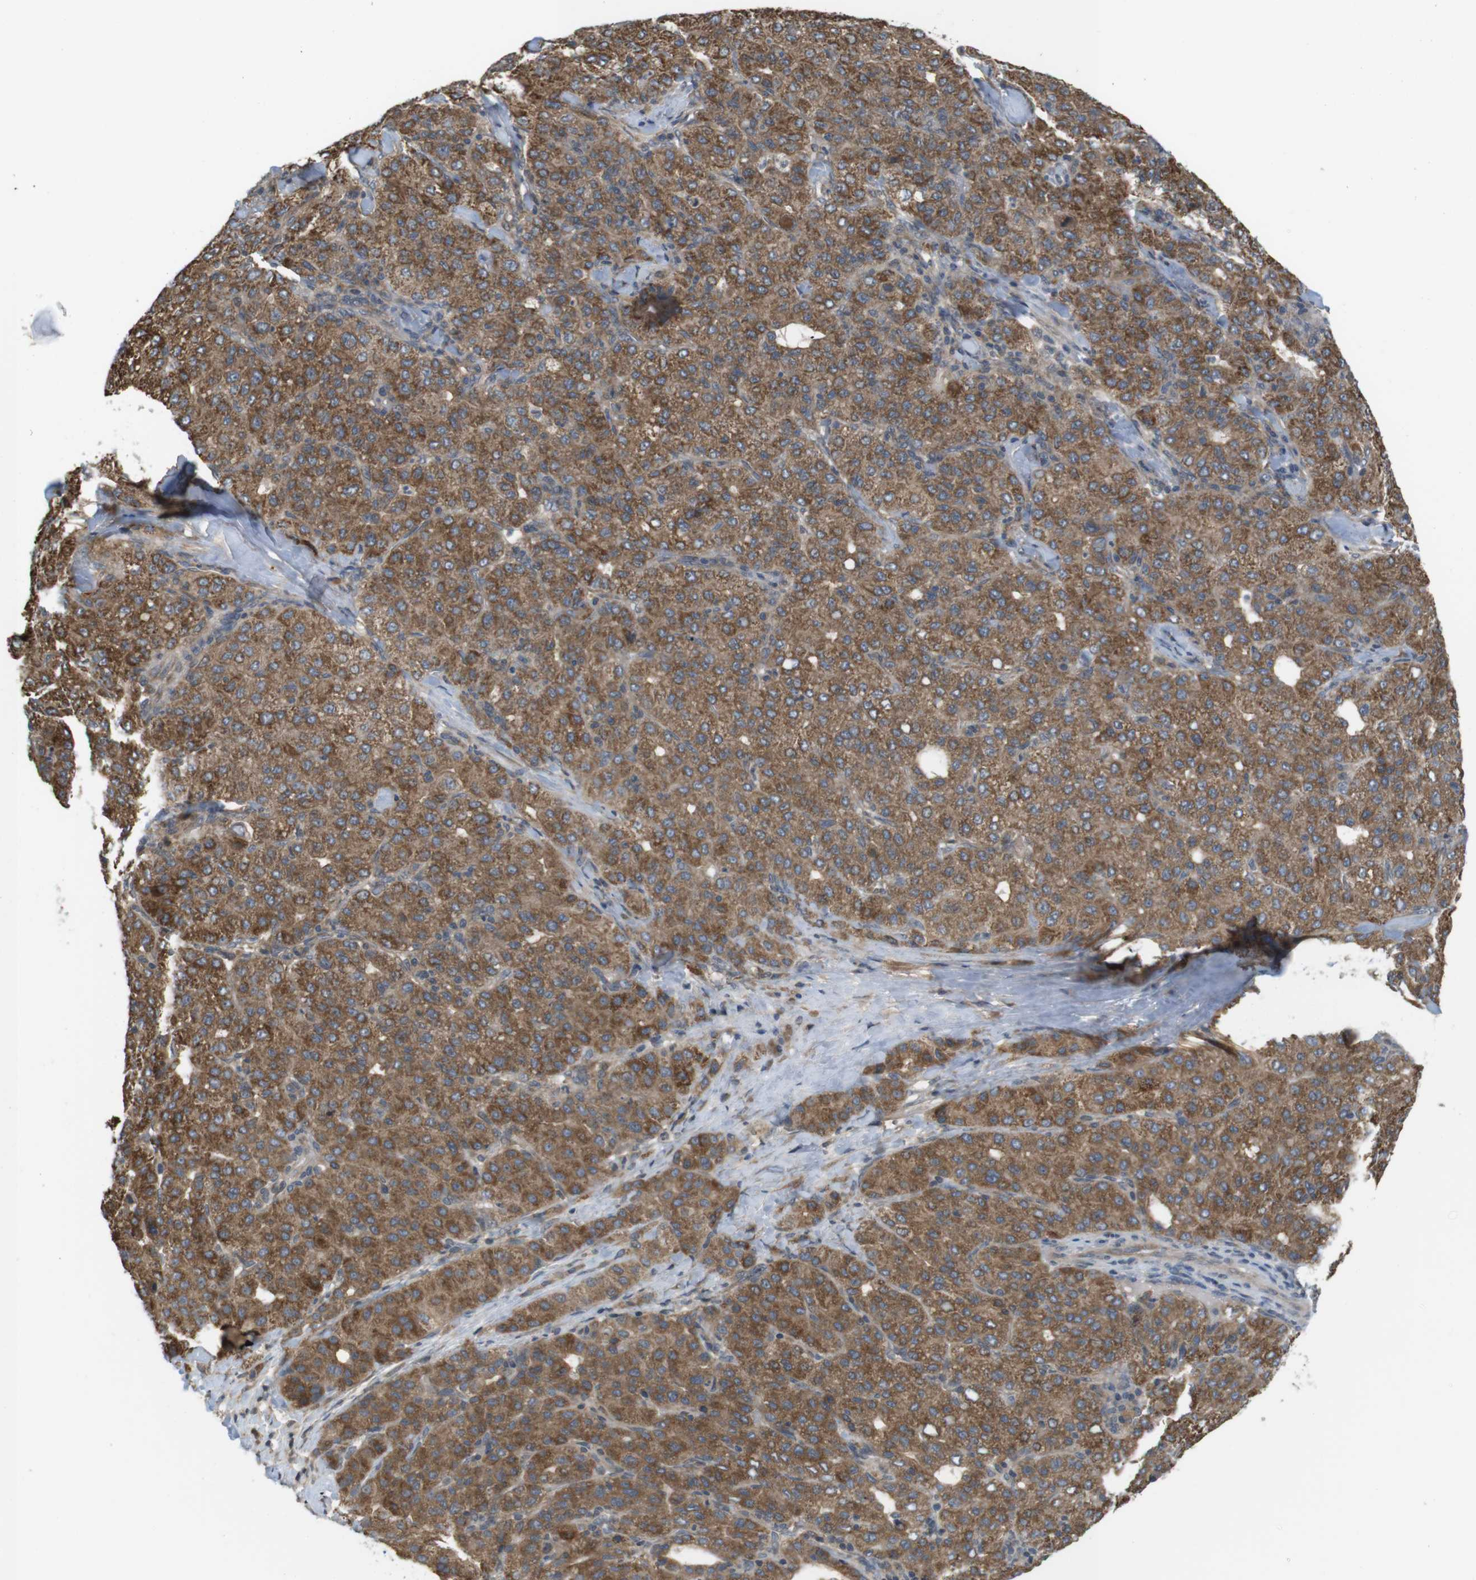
{"staining": {"intensity": "moderate", "quantity": "25%-75%", "location": "cytoplasmic/membranous"}, "tissue": "liver cancer", "cell_type": "Tumor cells", "image_type": "cancer", "snomed": [{"axis": "morphology", "description": "Carcinoma, Hepatocellular, NOS"}, {"axis": "topography", "description": "Liver"}], "caption": "Protein expression analysis of human liver hepatocellular carcinoma reveals moderate cytoplasmic/membranous staining in approximately 25%-75% of tumor cells. (IHC, brightfield microscopy, high magnification).", "gene": "RNF130", "patient": {"sex": "male", "age": 65}}